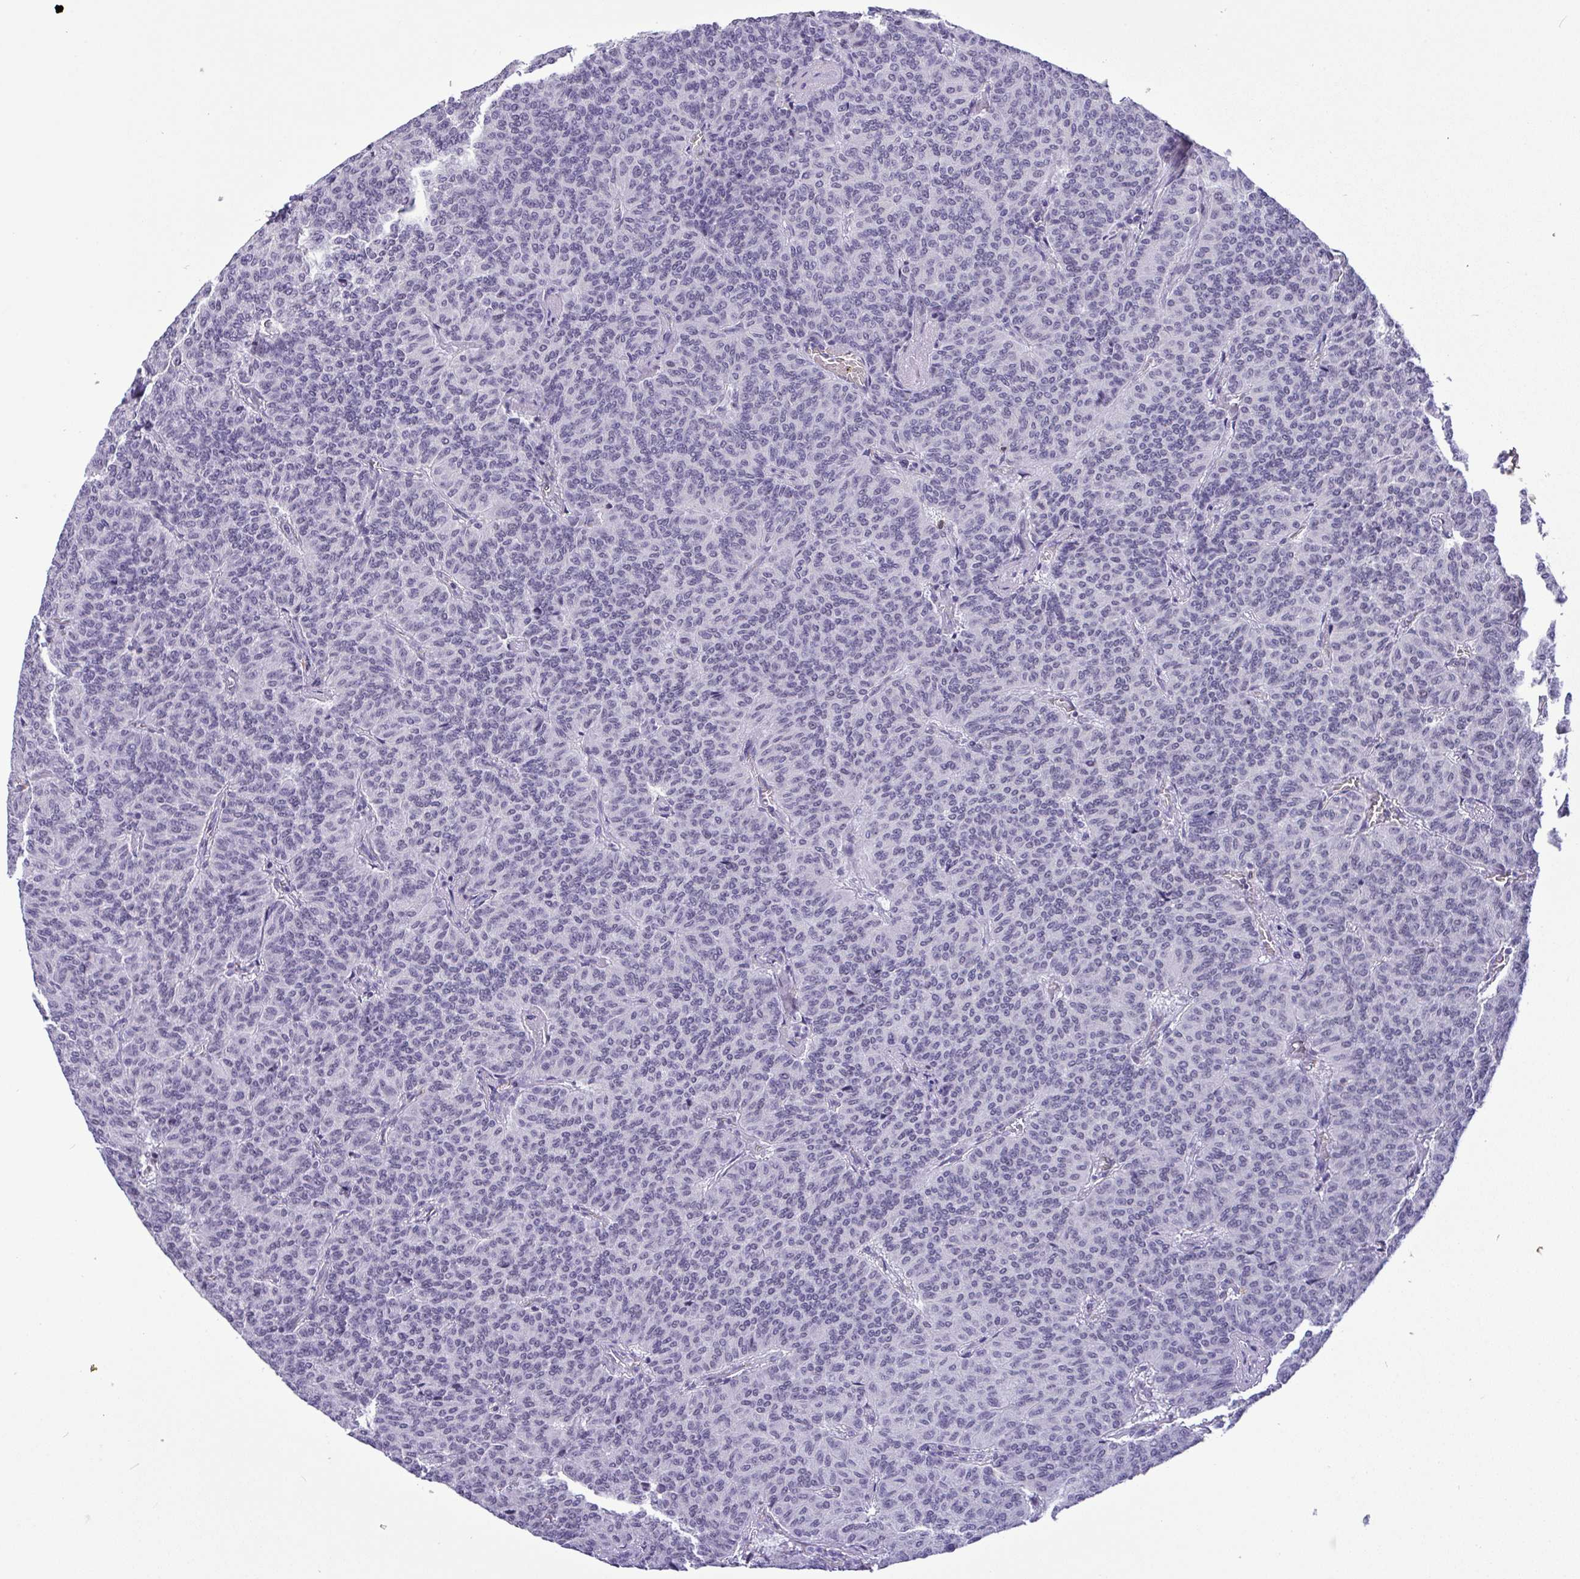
{"staining": {"intensity": "negative", "quantity": "none", "location": "none"}, "tissue": "carcinoid", "cell_type": "Tumor cells", "image_type": "cancer", "snomed": [{"axis": "morphology", "description": "Carcinoid, malignant, NOS"}, {"axis": "topography", "description": "Lung"}], "caption": "Immunohistochemistry photomicrograph of neoplastic tissue: carcinoid (malignant) stained with DAB (3,3'-diaminobenzidine) displays no significant protein expression in tumor cells.", "gene": "YBX2", "patient": {"sex": "male", "age": 61}}